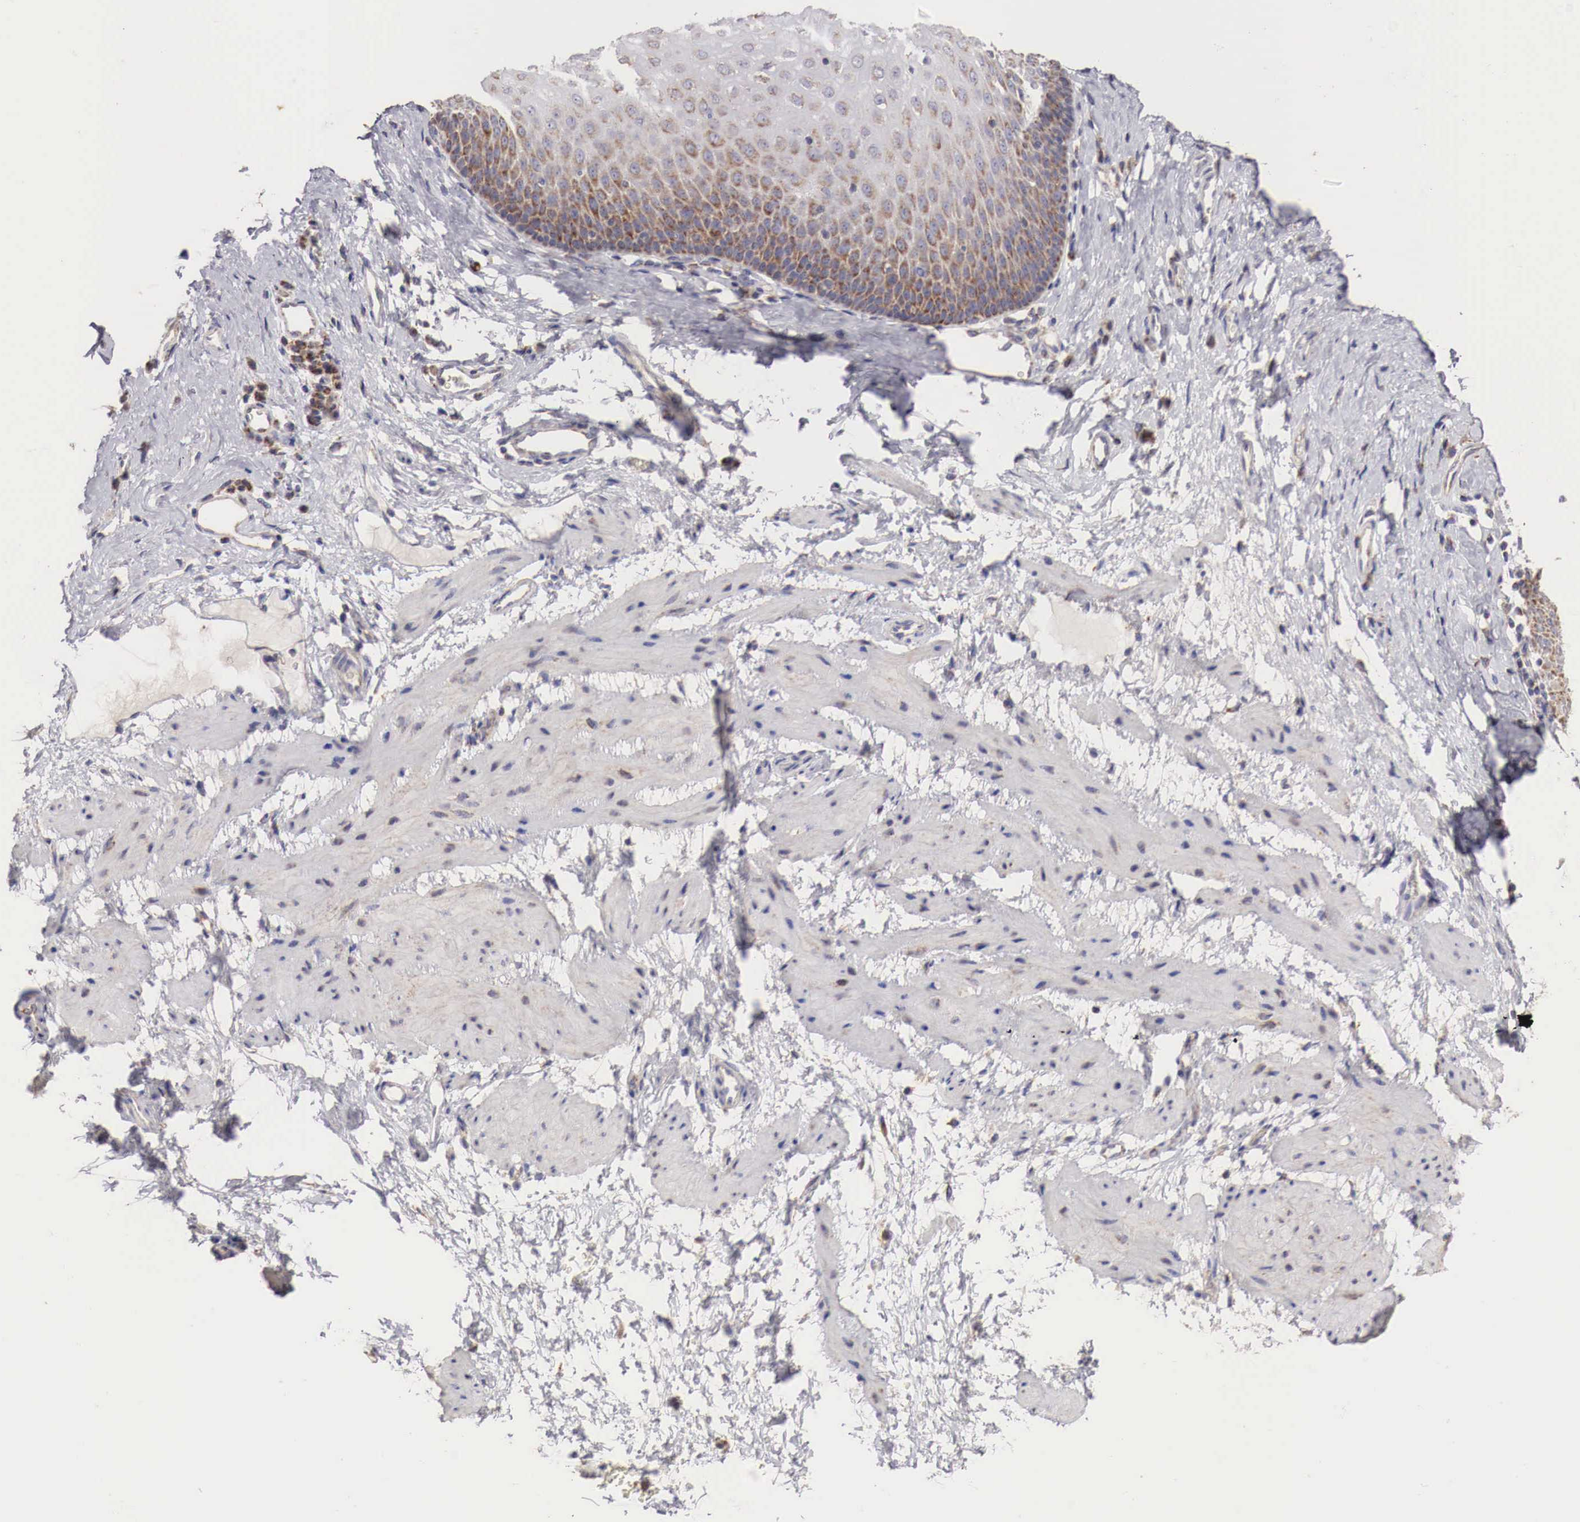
{"staining": {"intensity": "moderate", "quantity": "25%-75%", "location": "cytoplasmic/membranous"}, "tissue": "esophagus", "cell_type": "Squamous epithelial cells", "image_type": "normal", "snomed": [{"axis": "morphology", "description": "Normal tissue, NOS"}, {"axis": "topography", "description": "Esophagus"}], "caption": "Brown immunohistochemical staining in normal esophagus displays moderate cytoplasmic/membranous staining in about 25%-75% of squamous epithelial cells. Using DAB (3,3'-diaminobenzidine) (brown) and hematoxylin (blue) stains, captured at high magnification using brightfield microscopy.", "gene": "XPNPEP3", "patient": {"sex": "female", "age": 61}}